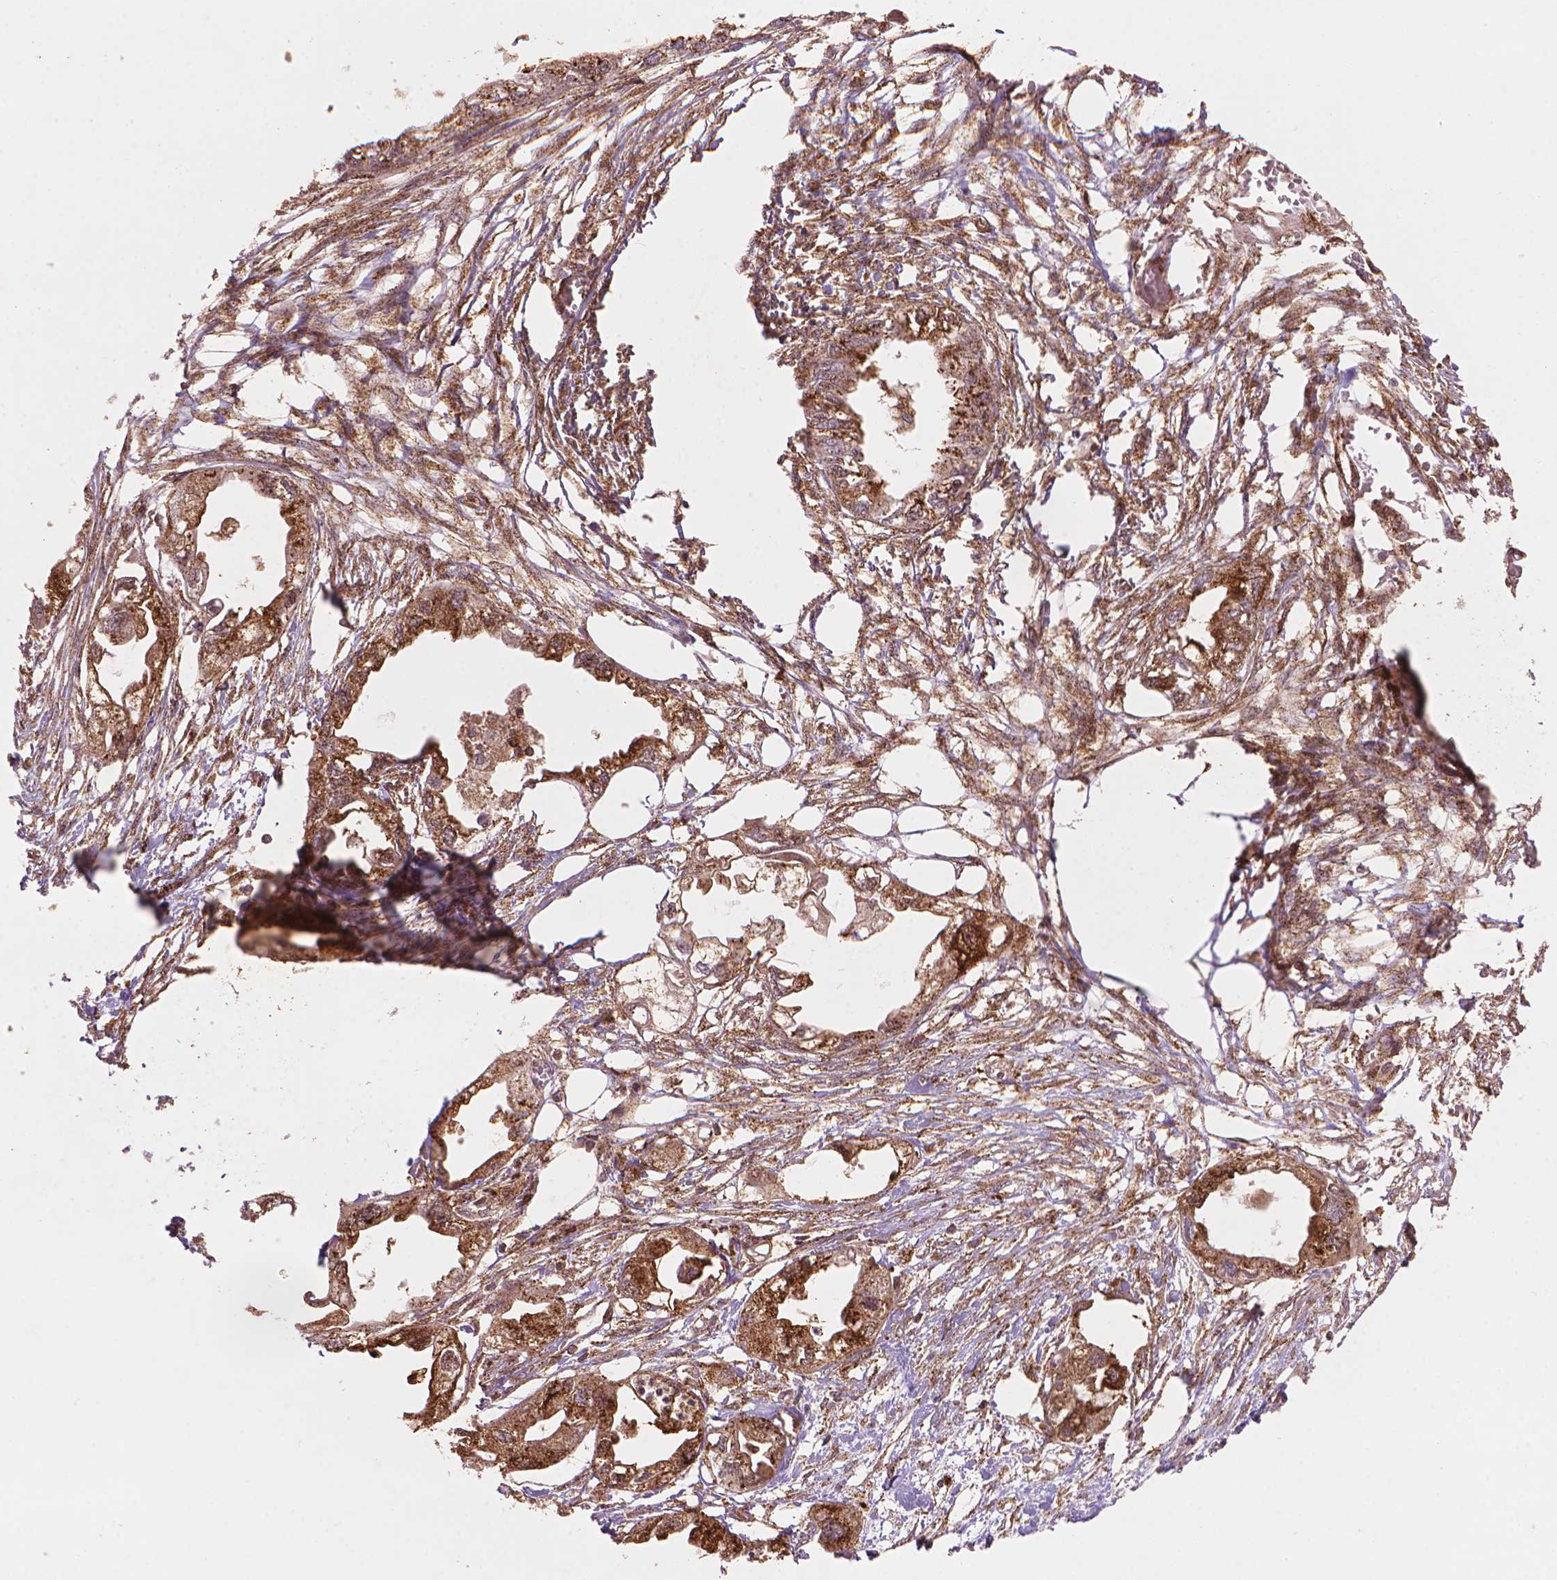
{"staining": {"intensity": "moderate", "quantity": ">75%", "location": "cytoplasmic/membranous"}, "tissue": "endometrial cancer", "cell_type": "Tumor cells", "image_type": "cancer", "snomed": [{"axis": "morphology", "description": "Adenocarcinoma, NOS"}, {"axis": "morphology", "description": "Adenocarcinoma, metastatic, NOS"}, {"axis": "topography", "description": "Adipose tissue"}, {"axis": "topography", "description": "Endometrium"}], "caption": "Immunohistochemical staining of human endometrial cancer shows medium levels of moderate cytoplasmic/membranous protein positivity in about >75% of tumor cells.", "gene": "VARS2", "patient": {"sex": "female", "age": 67}}